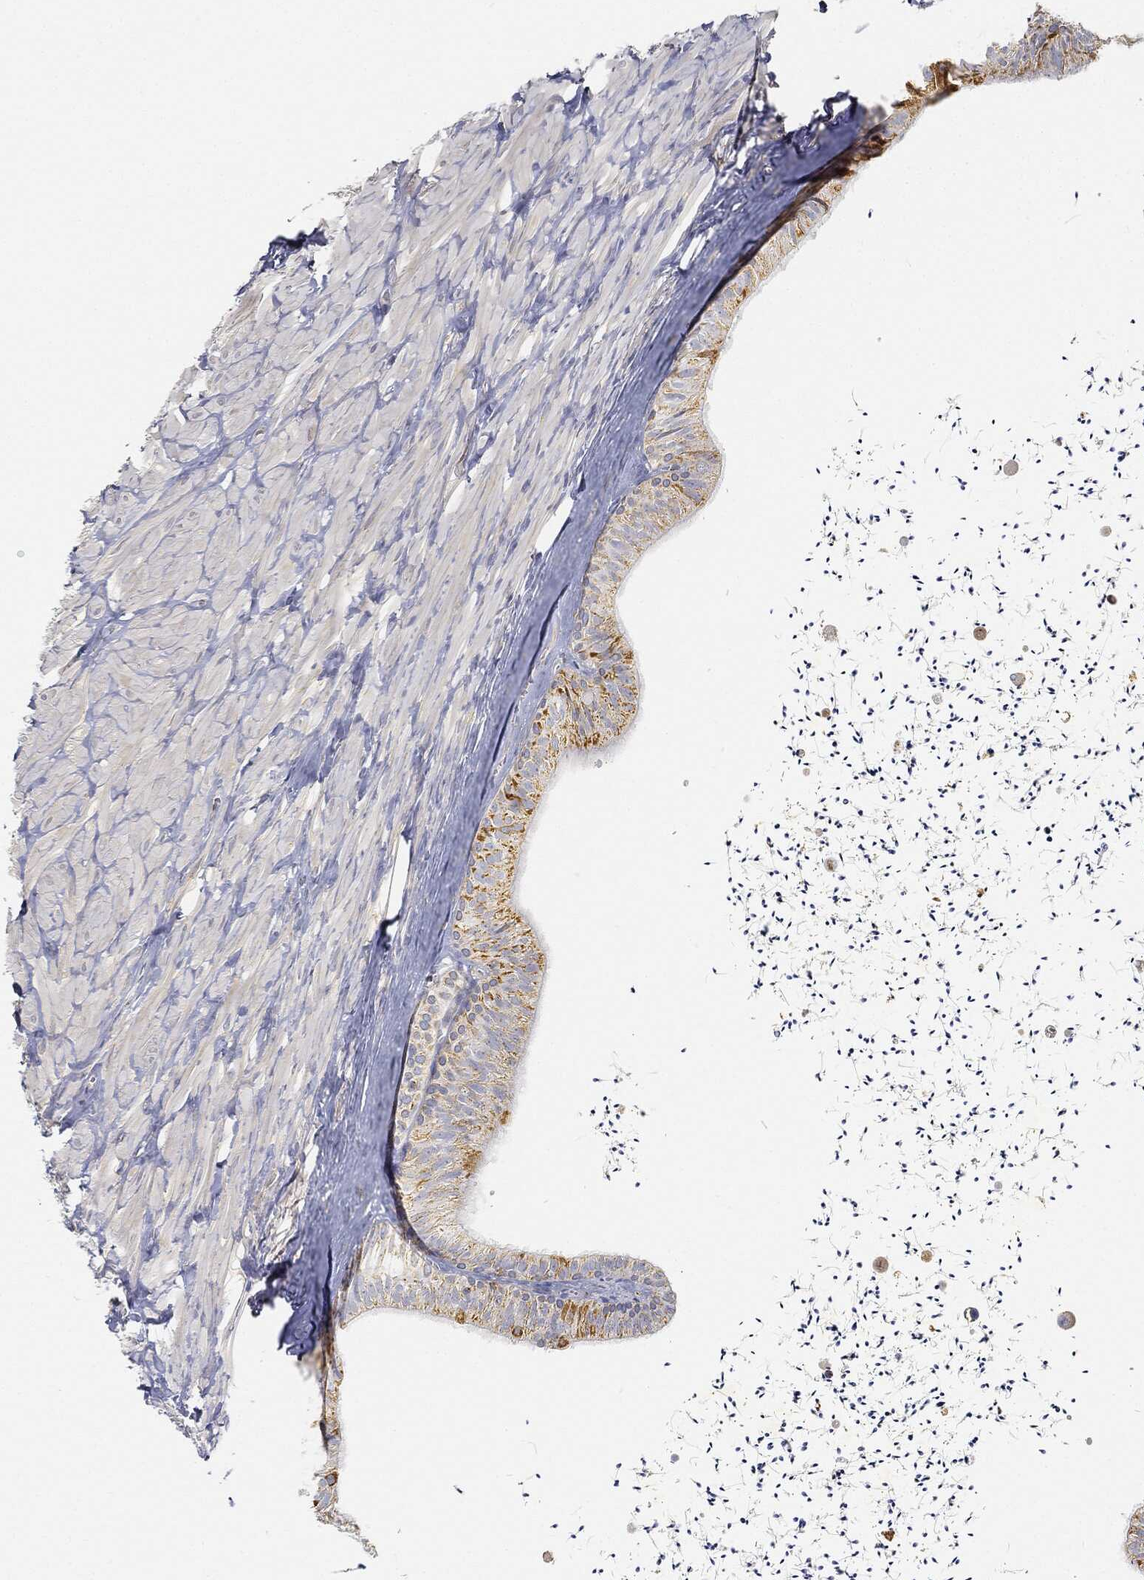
{"staining": {"intensity": "strong", "quantity": "<25%", "location": "cytoplasmic/membranous"}, "tissue": "epididymis", "cell_type": "Glandular cells", "image_type": "normal", "snomed": [{"axis": "morphology", "description": "Normal tissue, NOS"}, {"axis": "topography", "description": "Epididymis"}], "caption": "A brown stain shows strong cytoplasmic/membranous expression of a protein in glandular cells of benign epididymis. The staining was performed using DAB (3,3'-diaminobenzidine) to visualize the protein expression in brown, while the nuclei were stained in blue with hematoxylin (Magnification: 20x).", "gene": "CAPN15", "patient": {"sex": "male", "age": 32}}